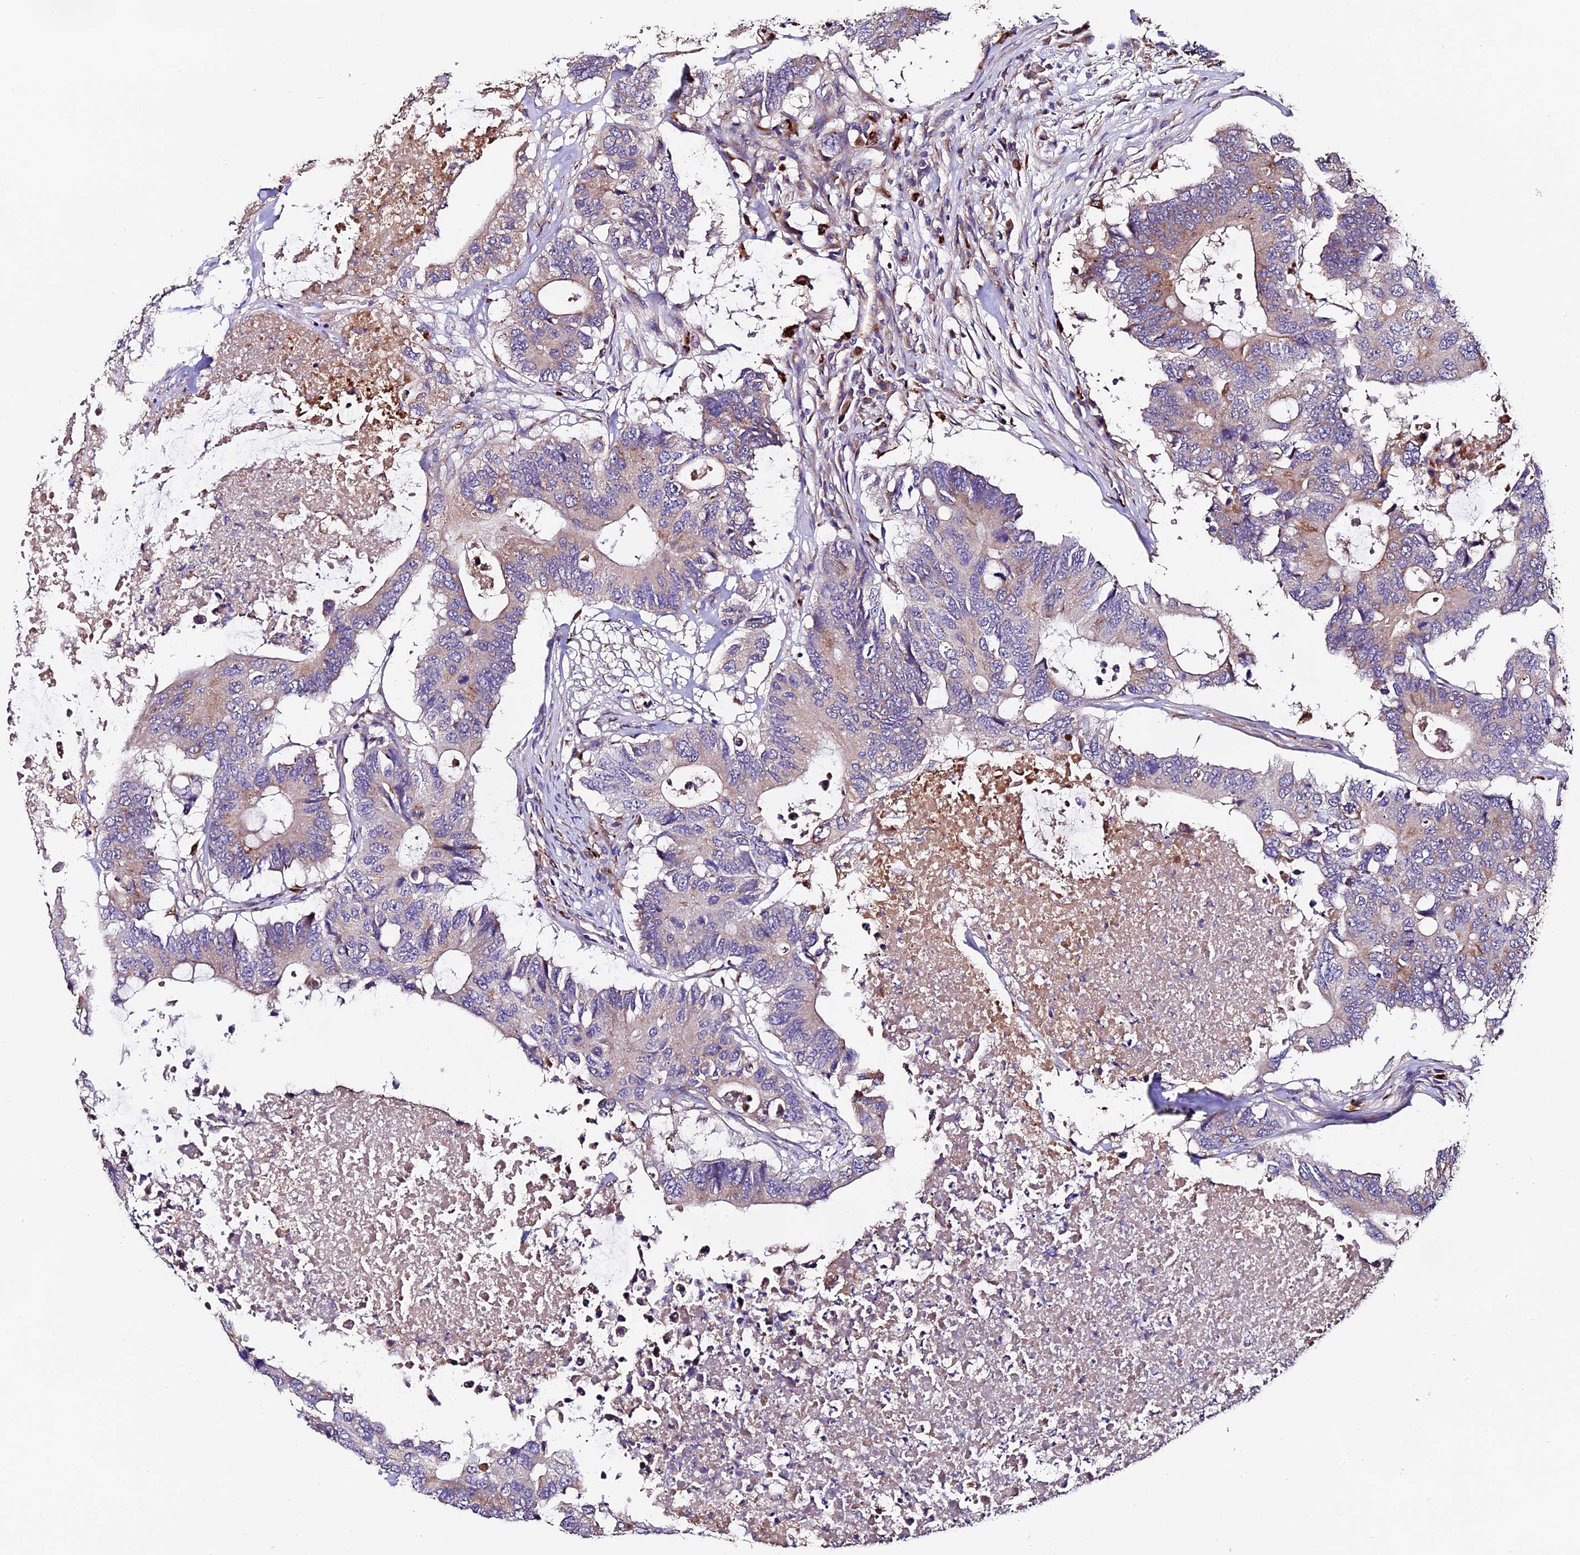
{"staining": {"intensity": "weak", "quantity": "<25%", "location": "cytoplasmic/membranous"}, "tissue": "colorectal cancer", "cell_type": "Tumor cells", "image_type": "cancer", "snomed": [{"axis": "morphology", "description": "Adenocarcinoma, NOS"}, {"axis": "topography", "description": "Colon"}], "caption": "Histopathology image shows no protein staining in tumor cells of adenocarcinoma (colorectal) tissue.", "gene": "CLN5", "patient": {"sex": "male", "age": 71}}